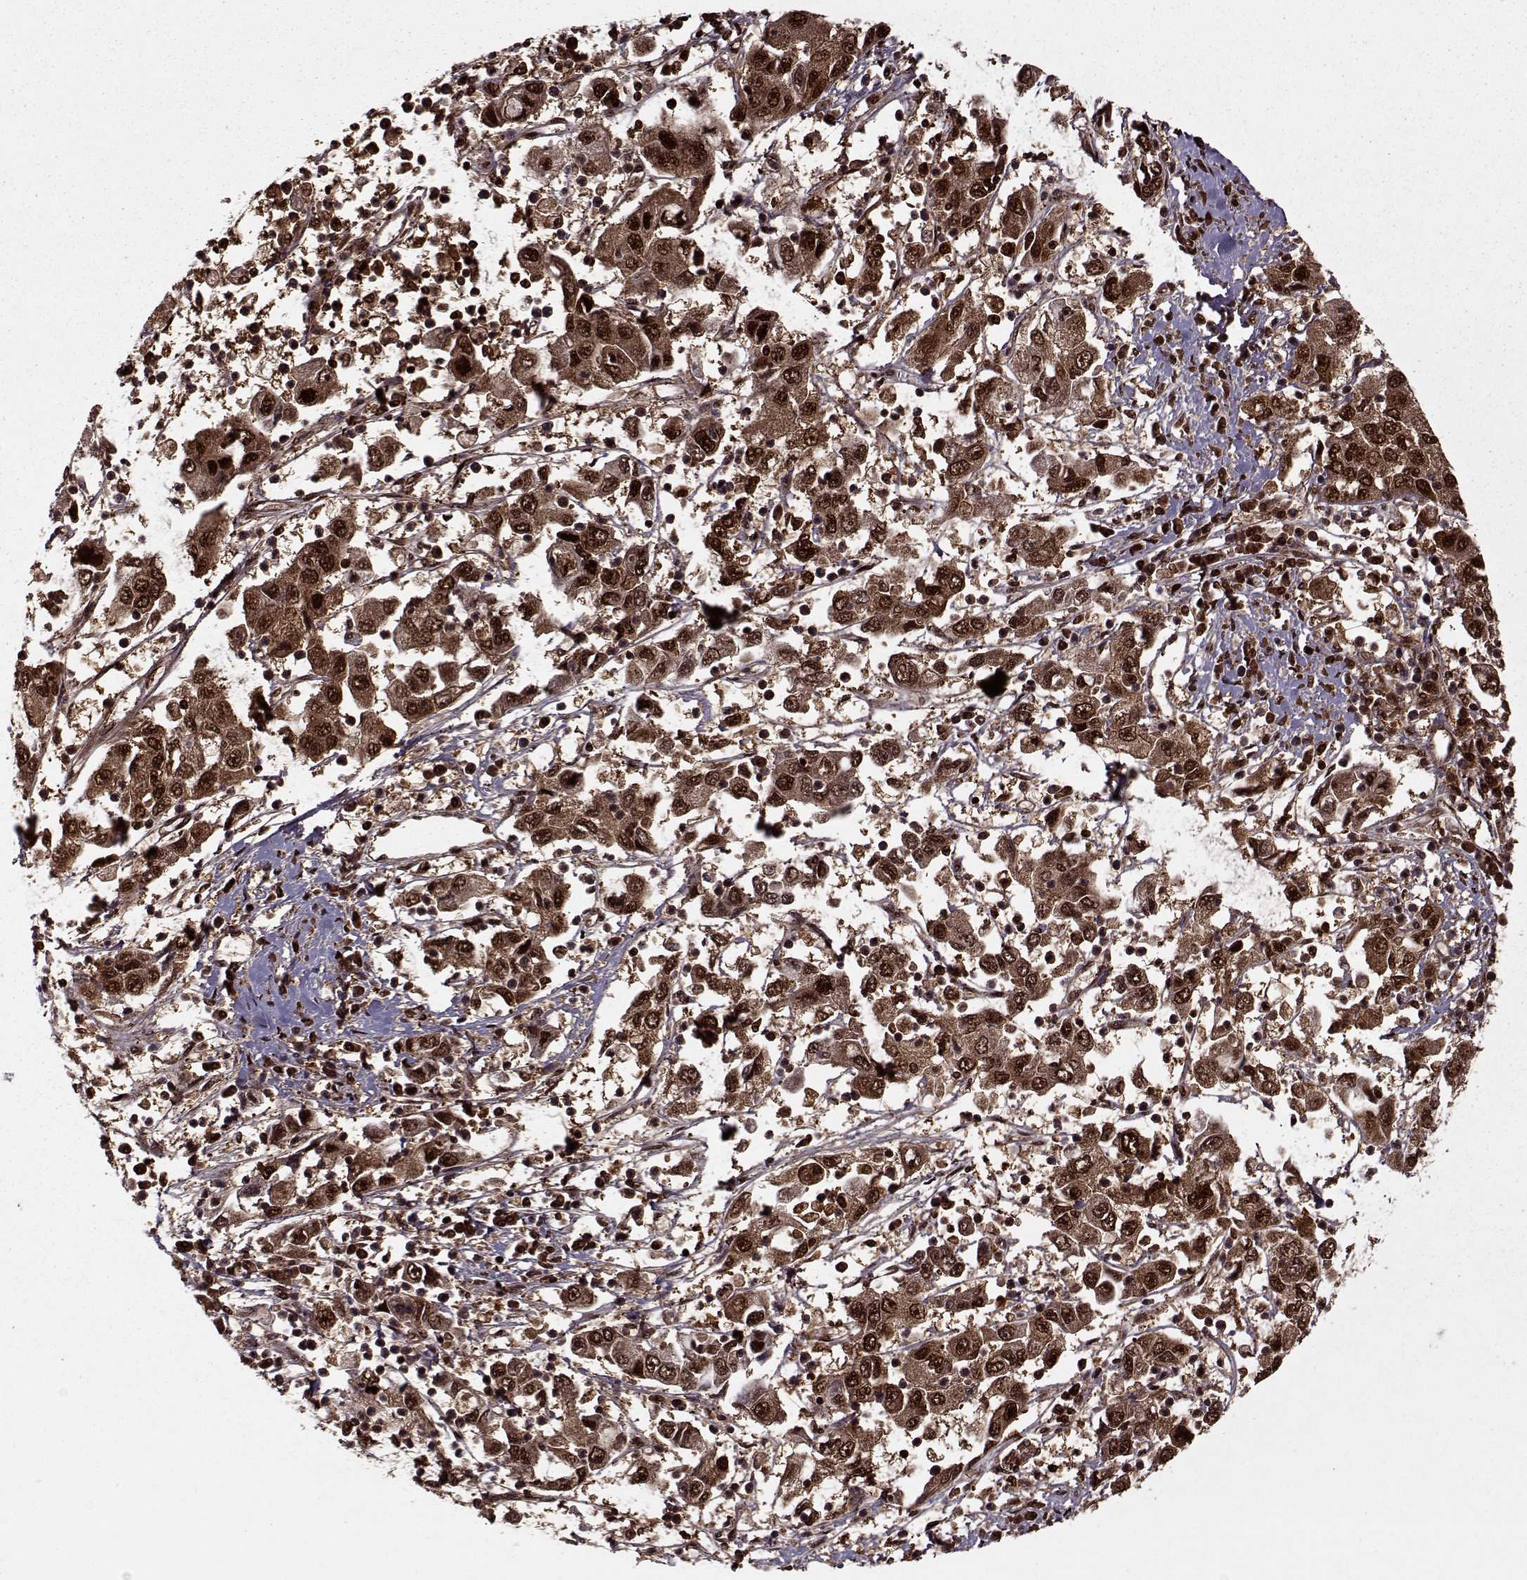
{"staining": {"intensity": "strong", "quantity": ">75%", "location": "cytoplasmic/membranous,nuclear"}, "tissue": "cervical cancer", "cell_type": "Tumor cells", "image_type": "cancer", "snomed": [{"axis": "morphology", "description": "Squamous cell carcinoma, NOS"}, {"axis": "topography", "description": "Cervix"}], "caption": "A histopathology image of cervical cancer stained for a protein exhibits strong cytoplasmic/membranous and nuclear brown staining in tumor cells.", "gene": "PSMA7", "patient": {"sex": "female", "age": 36}}